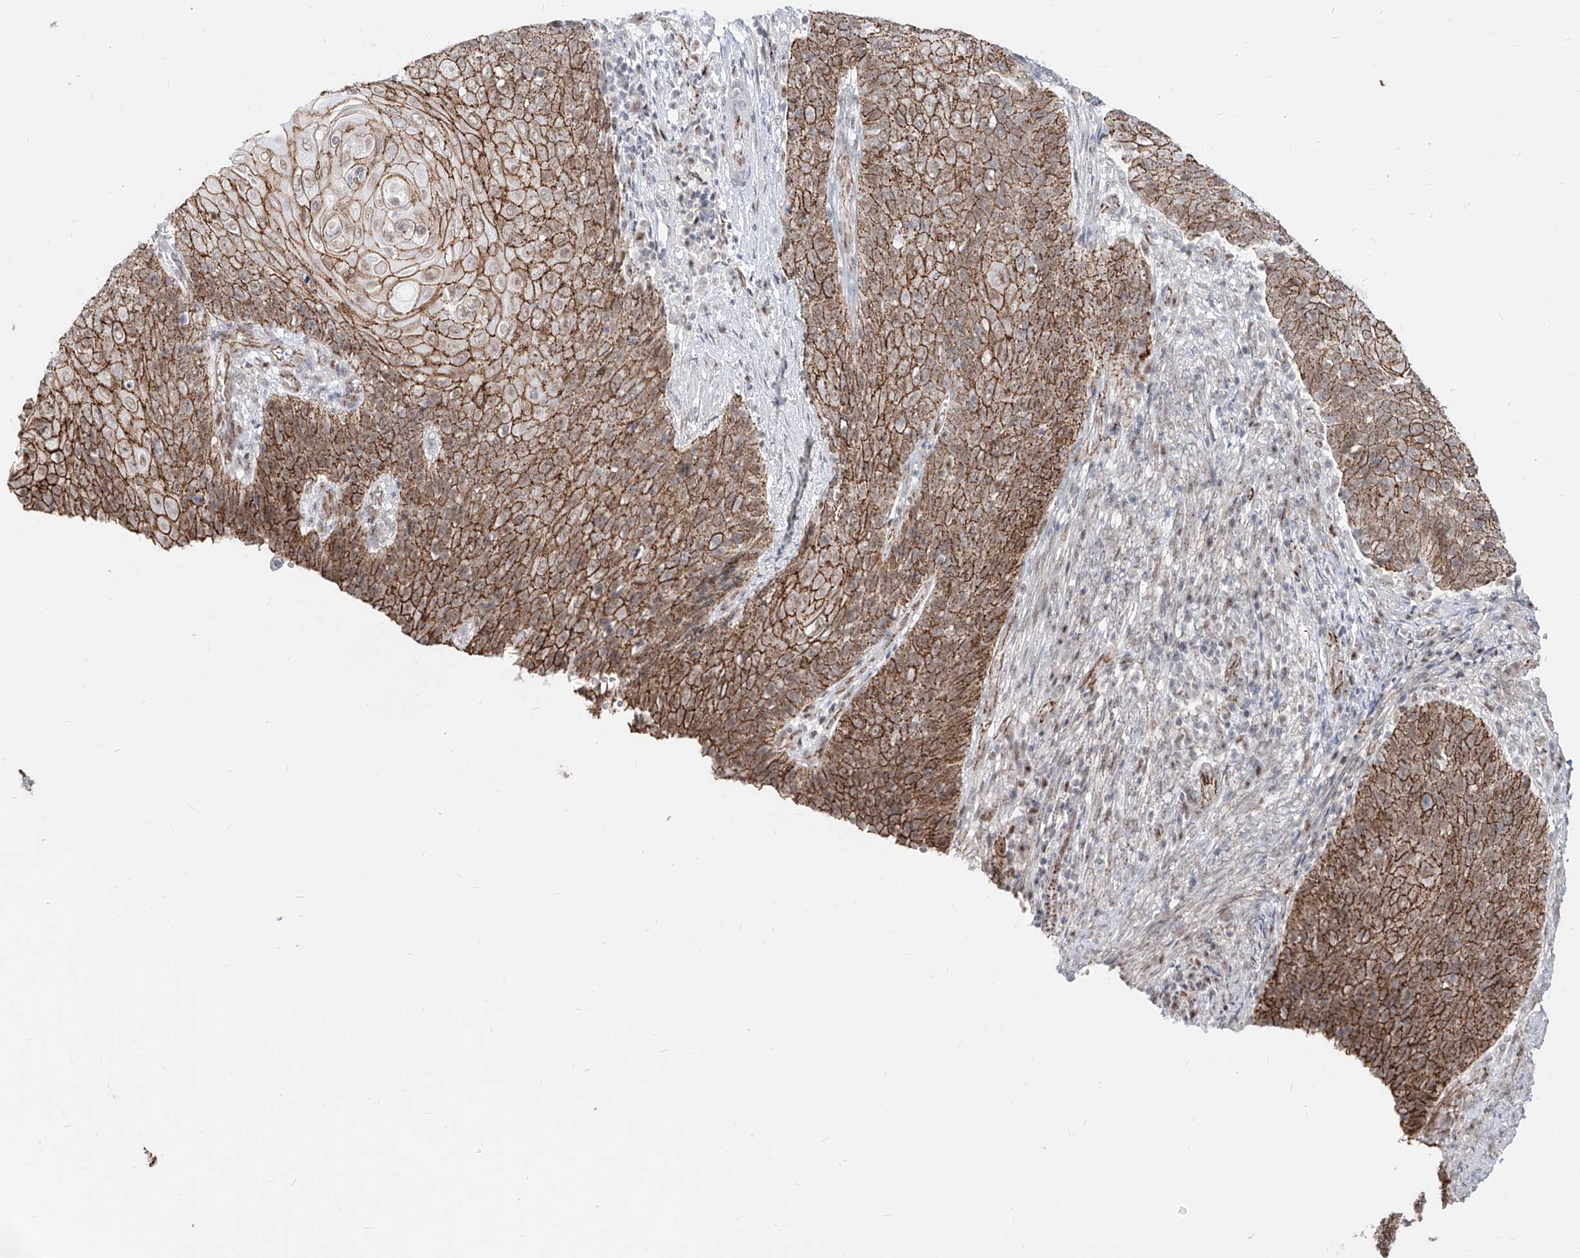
{"staining": {"intensity": "moderate", "quantity": ">75%", "location": "cytoplasmic/membranous"}, "tissue": "cervical cancer", "cell_type": "Tumor cells", "image_type": "cancer", "snomed": [{"axis": "morphology", "description": "Squamous cell carcinoma, NOS"}, {"axis": "topography", "description": "Cervix"}], "caption": "Moderate cytoplasmic/membranous protein expression is appreciated in approximately >75% of tumor cells in cervical cancer (squamous cell carcinoma).", "gene": "ZNF710", "patient": {"sex": "female", "age": 39}}